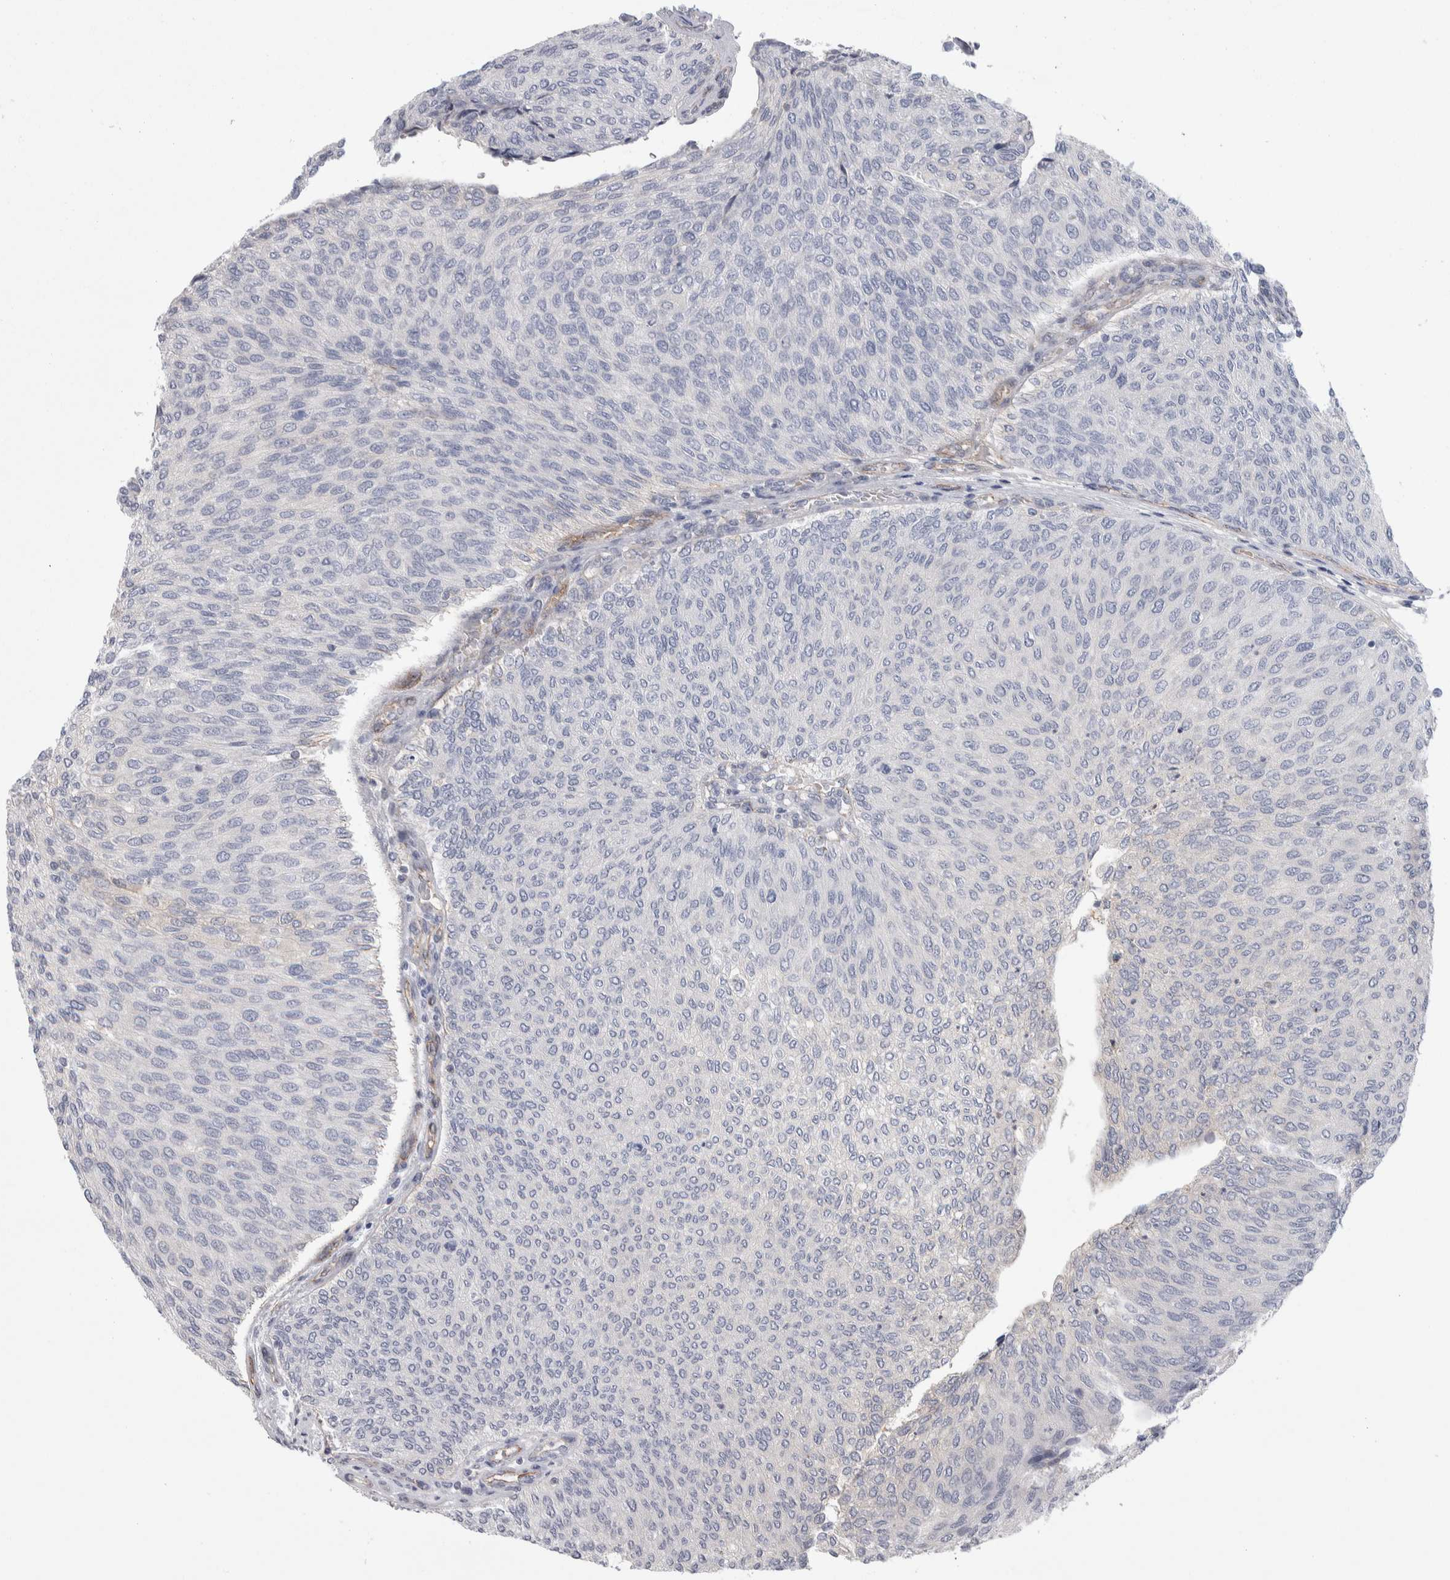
{"staining": {"intensity": "negative", "quantity": "none", "location": "none"}, "tissue": "urothelial cancer", "cell_type": "Tumor cells", "image_type": "cancer", "snomed": [{"axis": "morphology", "description": "Urothelial carcinoma, Low grade"}, {"axis": "topography", "description": "Urinary bladder"}], "caption": "Tumor cells are negative for brown protein staining in urothelial cancer. (Immunohistochemistry, brightfield microscopy, high magnification).", "gene": "ZNF862", "patient": {"sex": "female", "age": 79}}